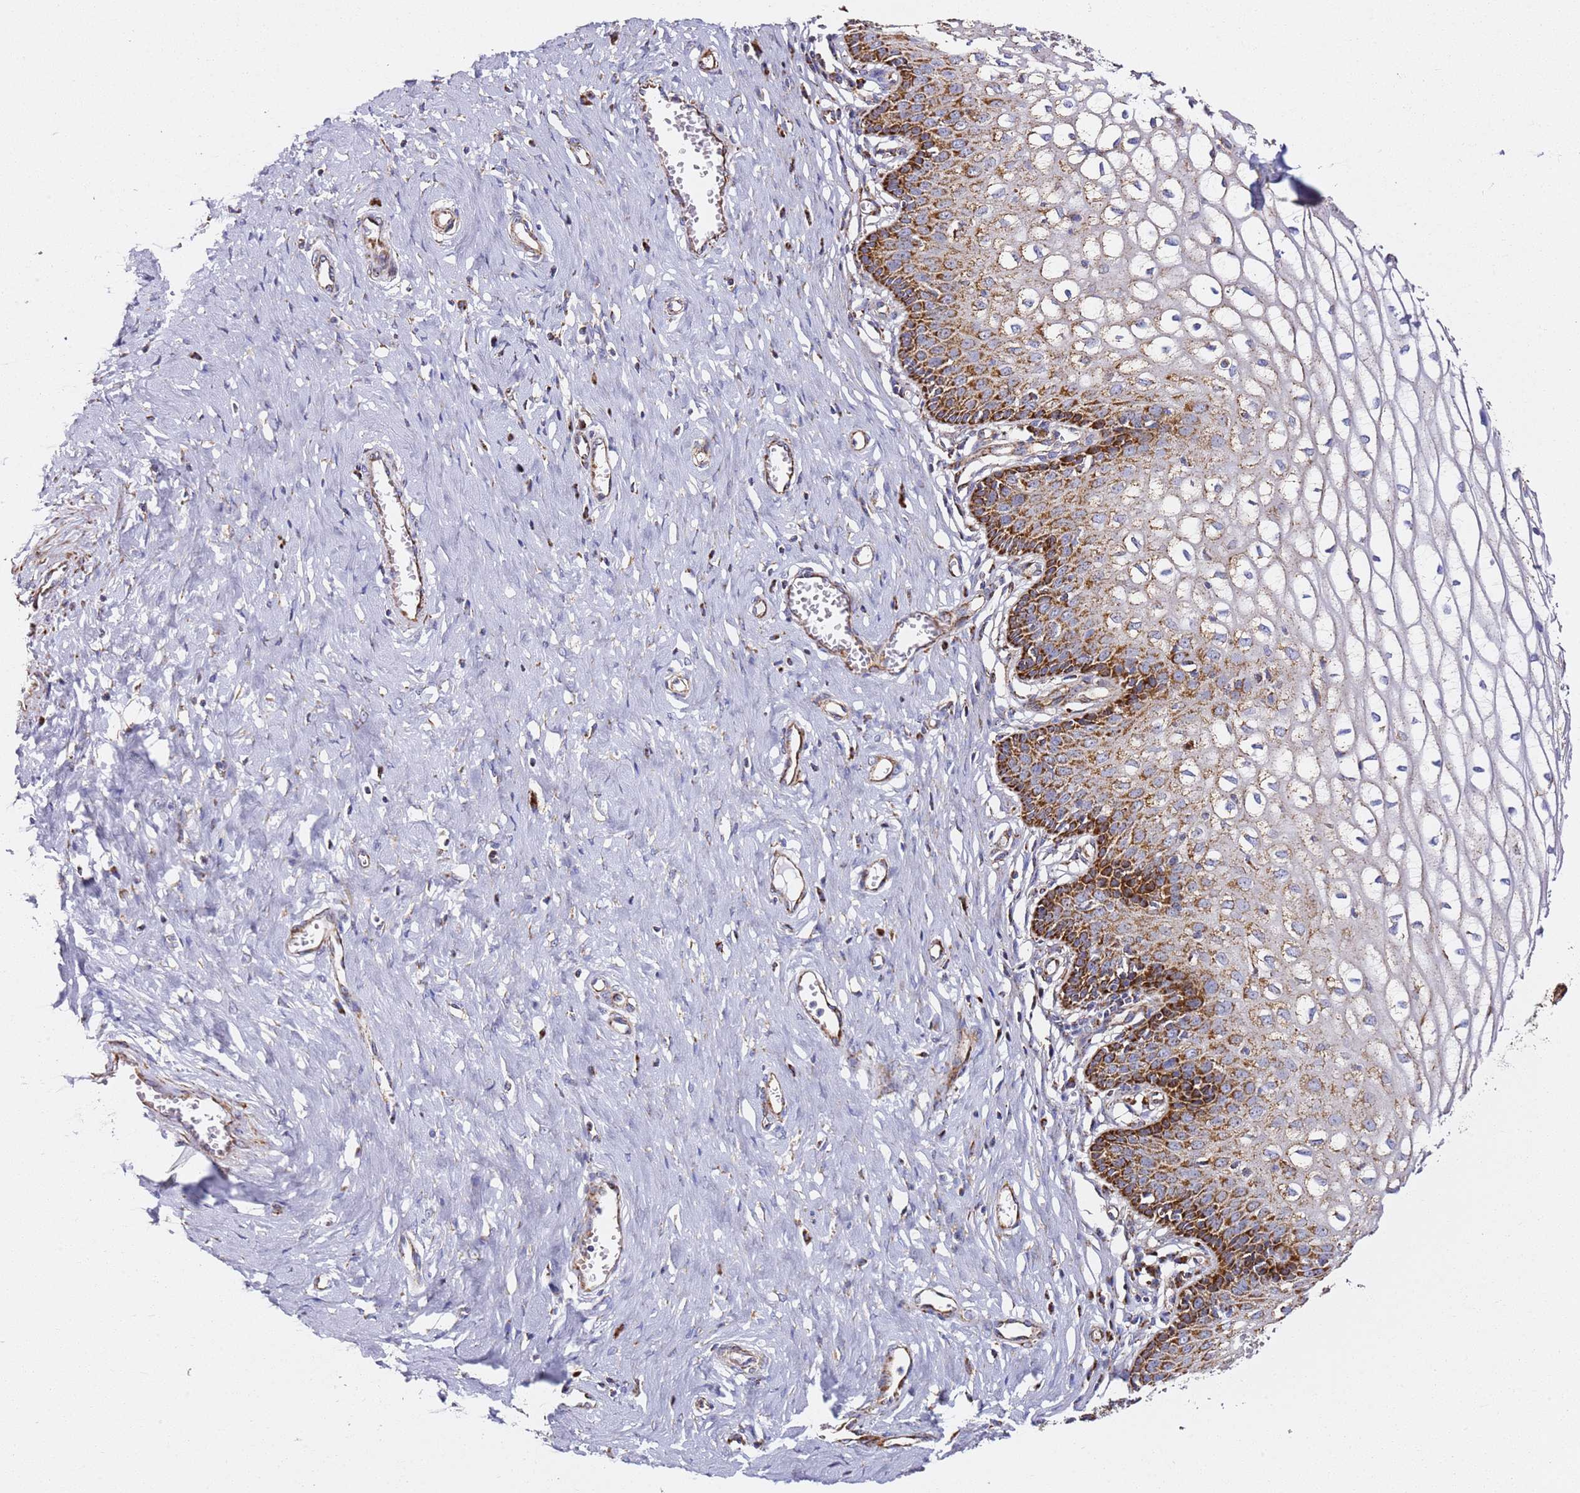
{"staining": {"intensity": "strong", "quantity": "25%-75%", "location": "cytoplasmic/membranous"}, "tissue": "cervix", "cell_type": "Glandular cells", "image_type": "normal", "snomed": [{"axis": "morphology", "description": "Normal tissue, NOS"}, {"axis": "morphology", "description": "Adenocarcinoma, NOS"}, {"axis": "topography", "description": "Cervix"}], "caption": "Immunohistochemistry image of benign human cervix stained for a protein (brown), which shows high levels of strong cytoplasmic/membranous expression in approximately 25%-75% of glandular cells.", "gene": "NDUFA3", "patient": {"sex": "female", "age": 29}}